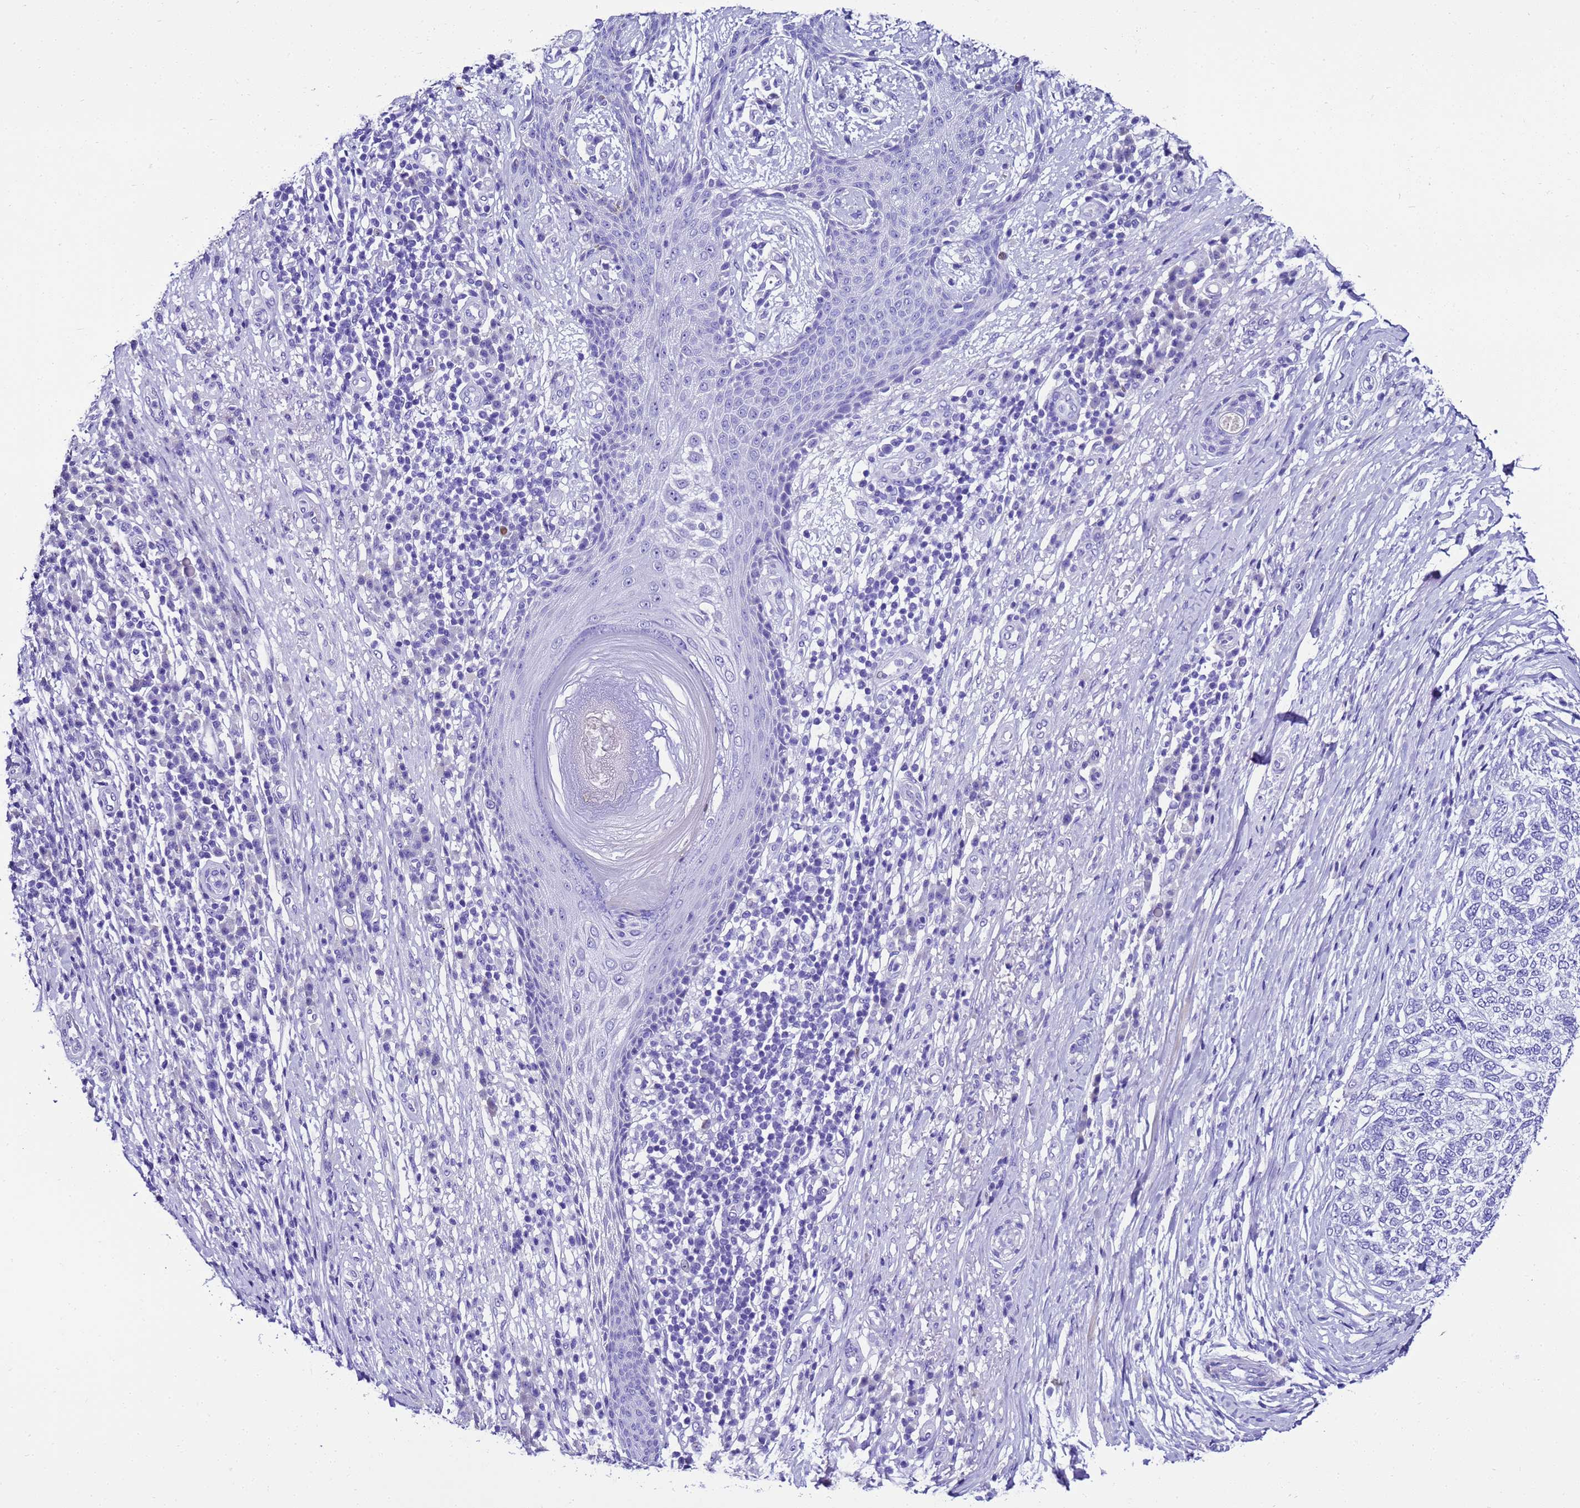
{"staining": {"intensity": "negative", "quantity": "none", "location": "none"}, "tissue": "skin cancer", "cell_type": "Tumor cells", "image_type": "cancer", "snomed": [{"axis": "morphology", "description": "Basal cell carcinoma"}, {"axis": "topography", "description": "Skin"}], "caption": "Tumor cells are negative for protein expression in human skin cancer (basal cell carcinoma).", "gene": "UGT2B10", "patient": {"sex": "female", "age": 65}}